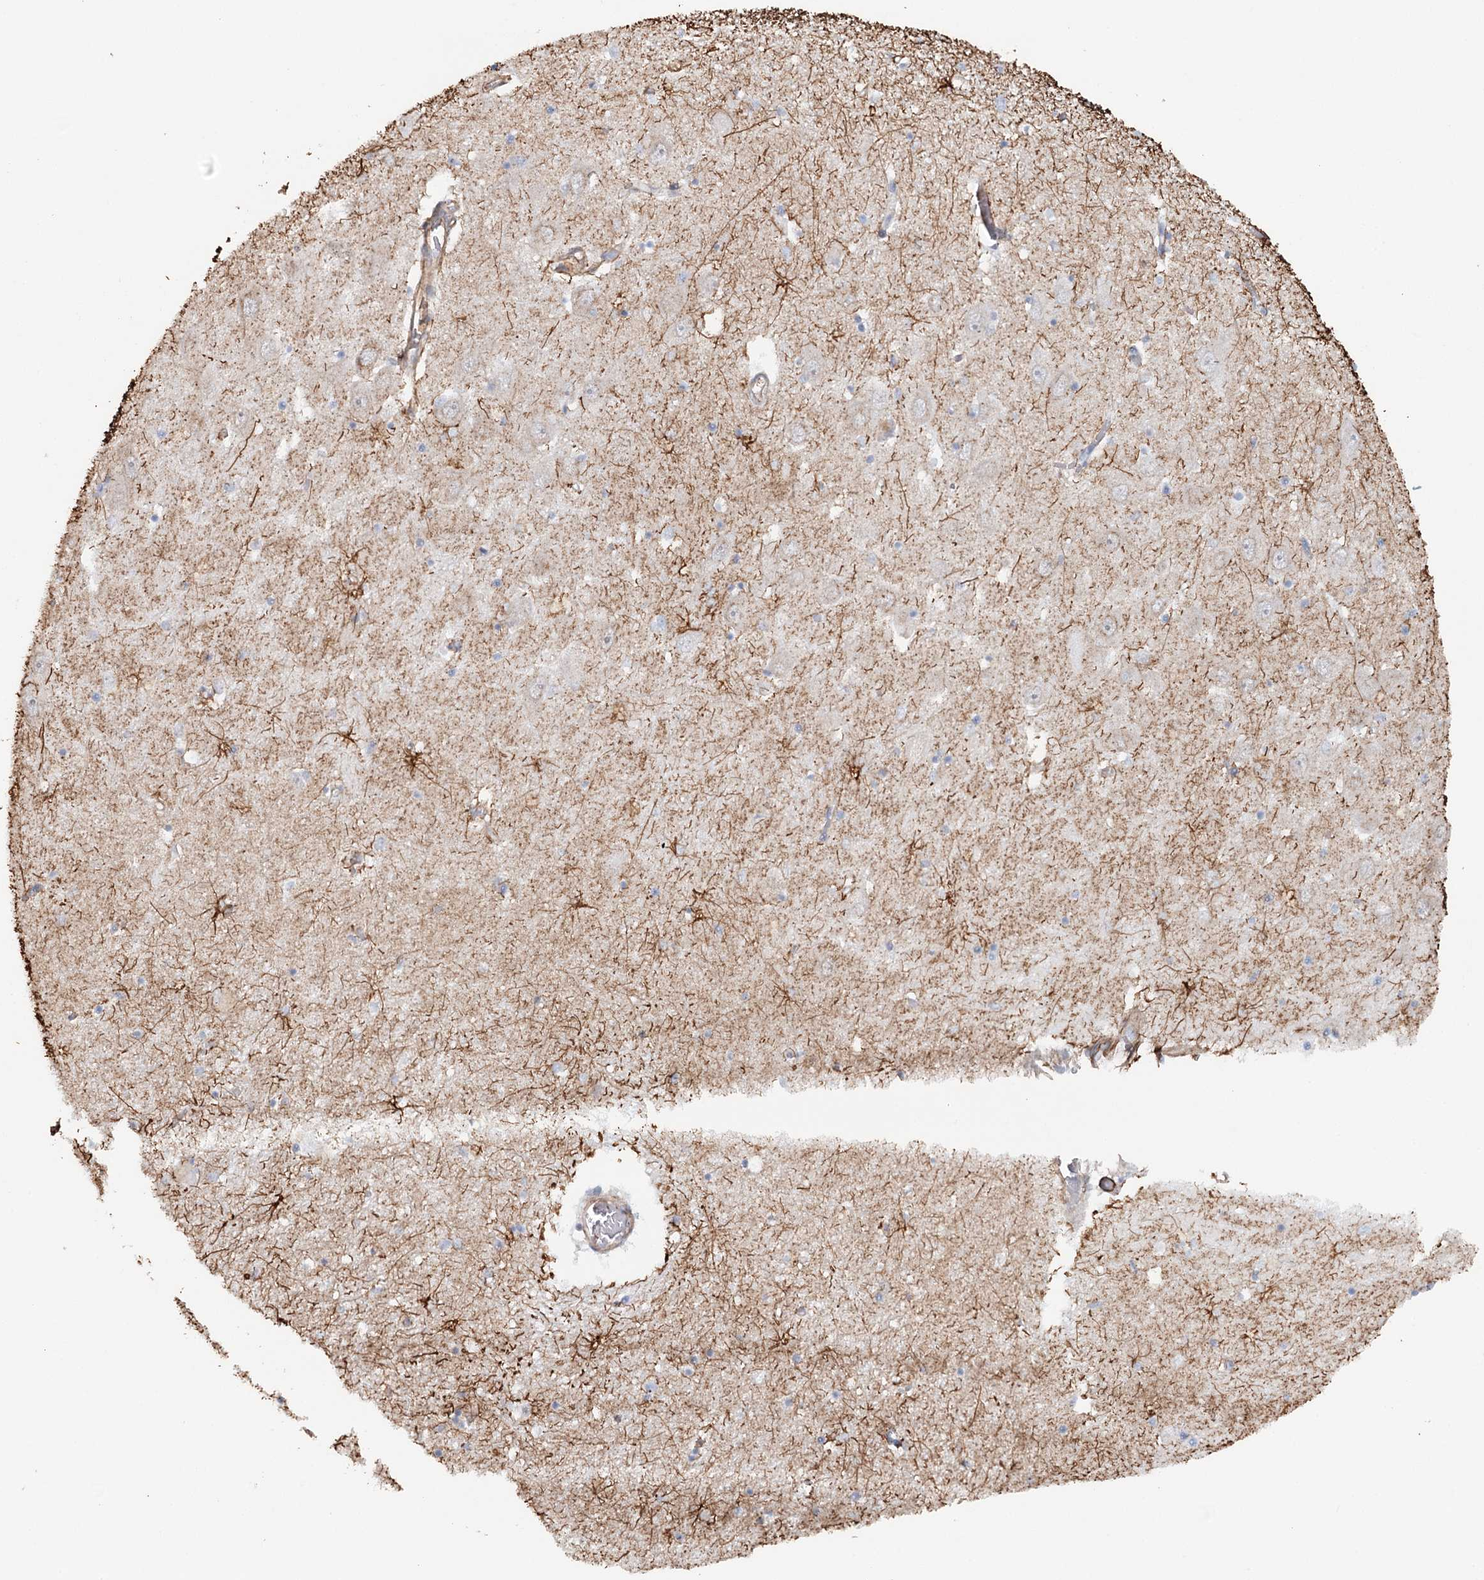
{"staining": {"intensity": "strong", "quantity": "<25%", "location": "cytoplasmic/membranous"}, "tissue": "hippocampus", "cell_type": "Glial cells", "image_type": "normal", "snomed": [{"axis": "morphology", "description": "Normal tissue, NOS"}, {"axis": "topography", "description": "Hippocampus"}], "caption": "High-power microscopy captured an immunohistochemistry (IHC) micrograph of benign hippocampus, revealing strong cytoplasmic/membranous expression in approximately <25% of glial cells.", "gene": "SYNPO", "patient": {"sex": "male", "age": 70}}